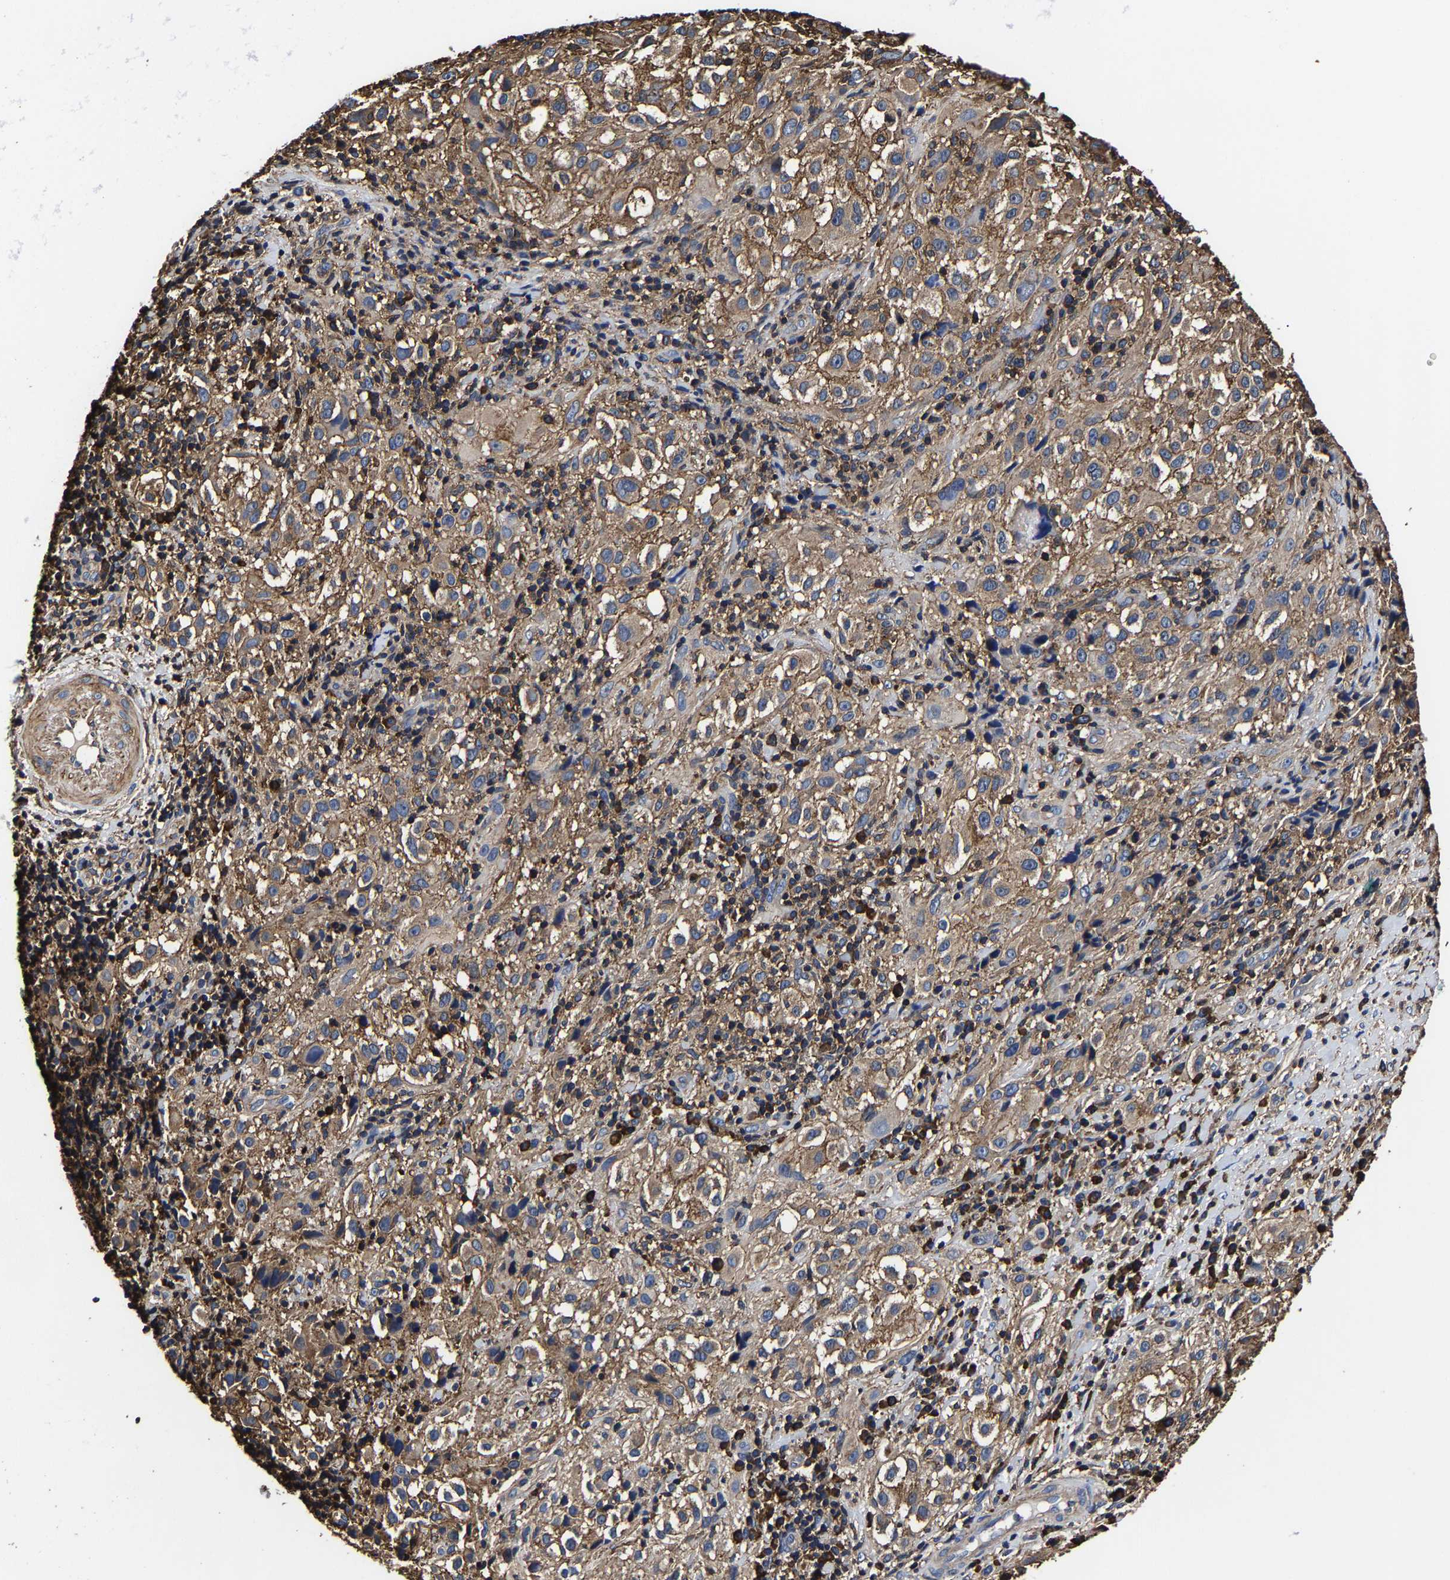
{"staining": {"intensity": "moderate", "quantity": ">75%", "location": "cytoplasmic/membranous"}, "tissue": "melanoma", "cell_type": "Tumor cells", "image_type": "cancer", "snomed": [{"axis": "morphology", "description": "Necrosis, NOS"}, {"axis": "morphology", "description": "Malignant melanoma, NOS"}, {"axis": "topography", "description": "Skin"}], "caption": "DAB immunohistochemical staining of human malignant melanoma exhibits moderate cytoplasmic/membranous protein expression in about >75% of tumor cells.", "gene": "SSH3", "patient": {"sex": "female", "age": 87}}